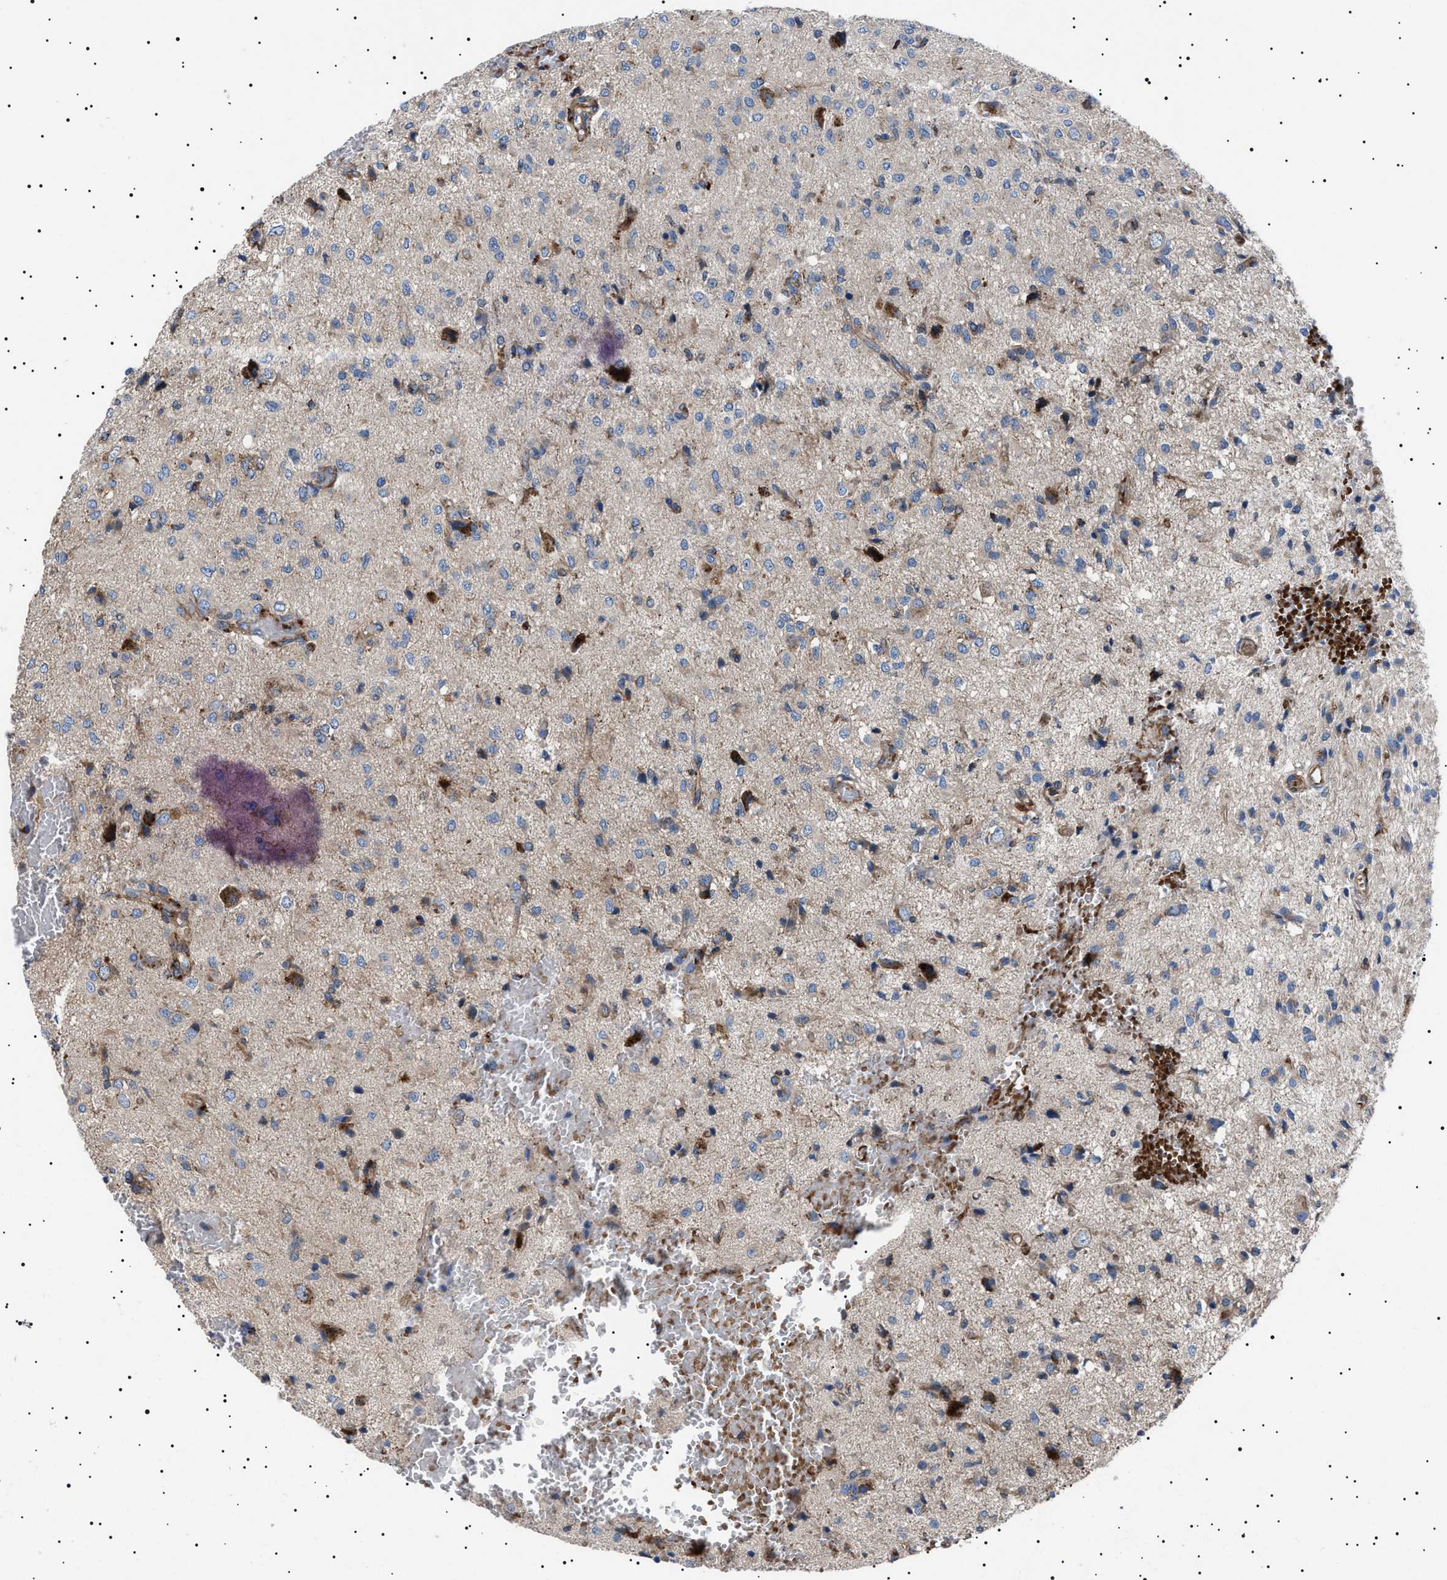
{"staining": {"intensity": "weak", "quantity": "<25%", "location": "cytoplasmic/membranous"}, "tissue": "glioma", "cell_type": "Tumor cells", "image_type": "cancer", "snomed": [{"axis": "morphology", "description": "Glioma, malignant, High grade"}, {"axis": "topography", "description": "Brain"}], "caption": "This is an IHC histopathology image of human malignant glioma (high-grade). There is no positivity in tumor cells.", "gene": "NEU1", "patient": {"sex": "female", "age": 59}}